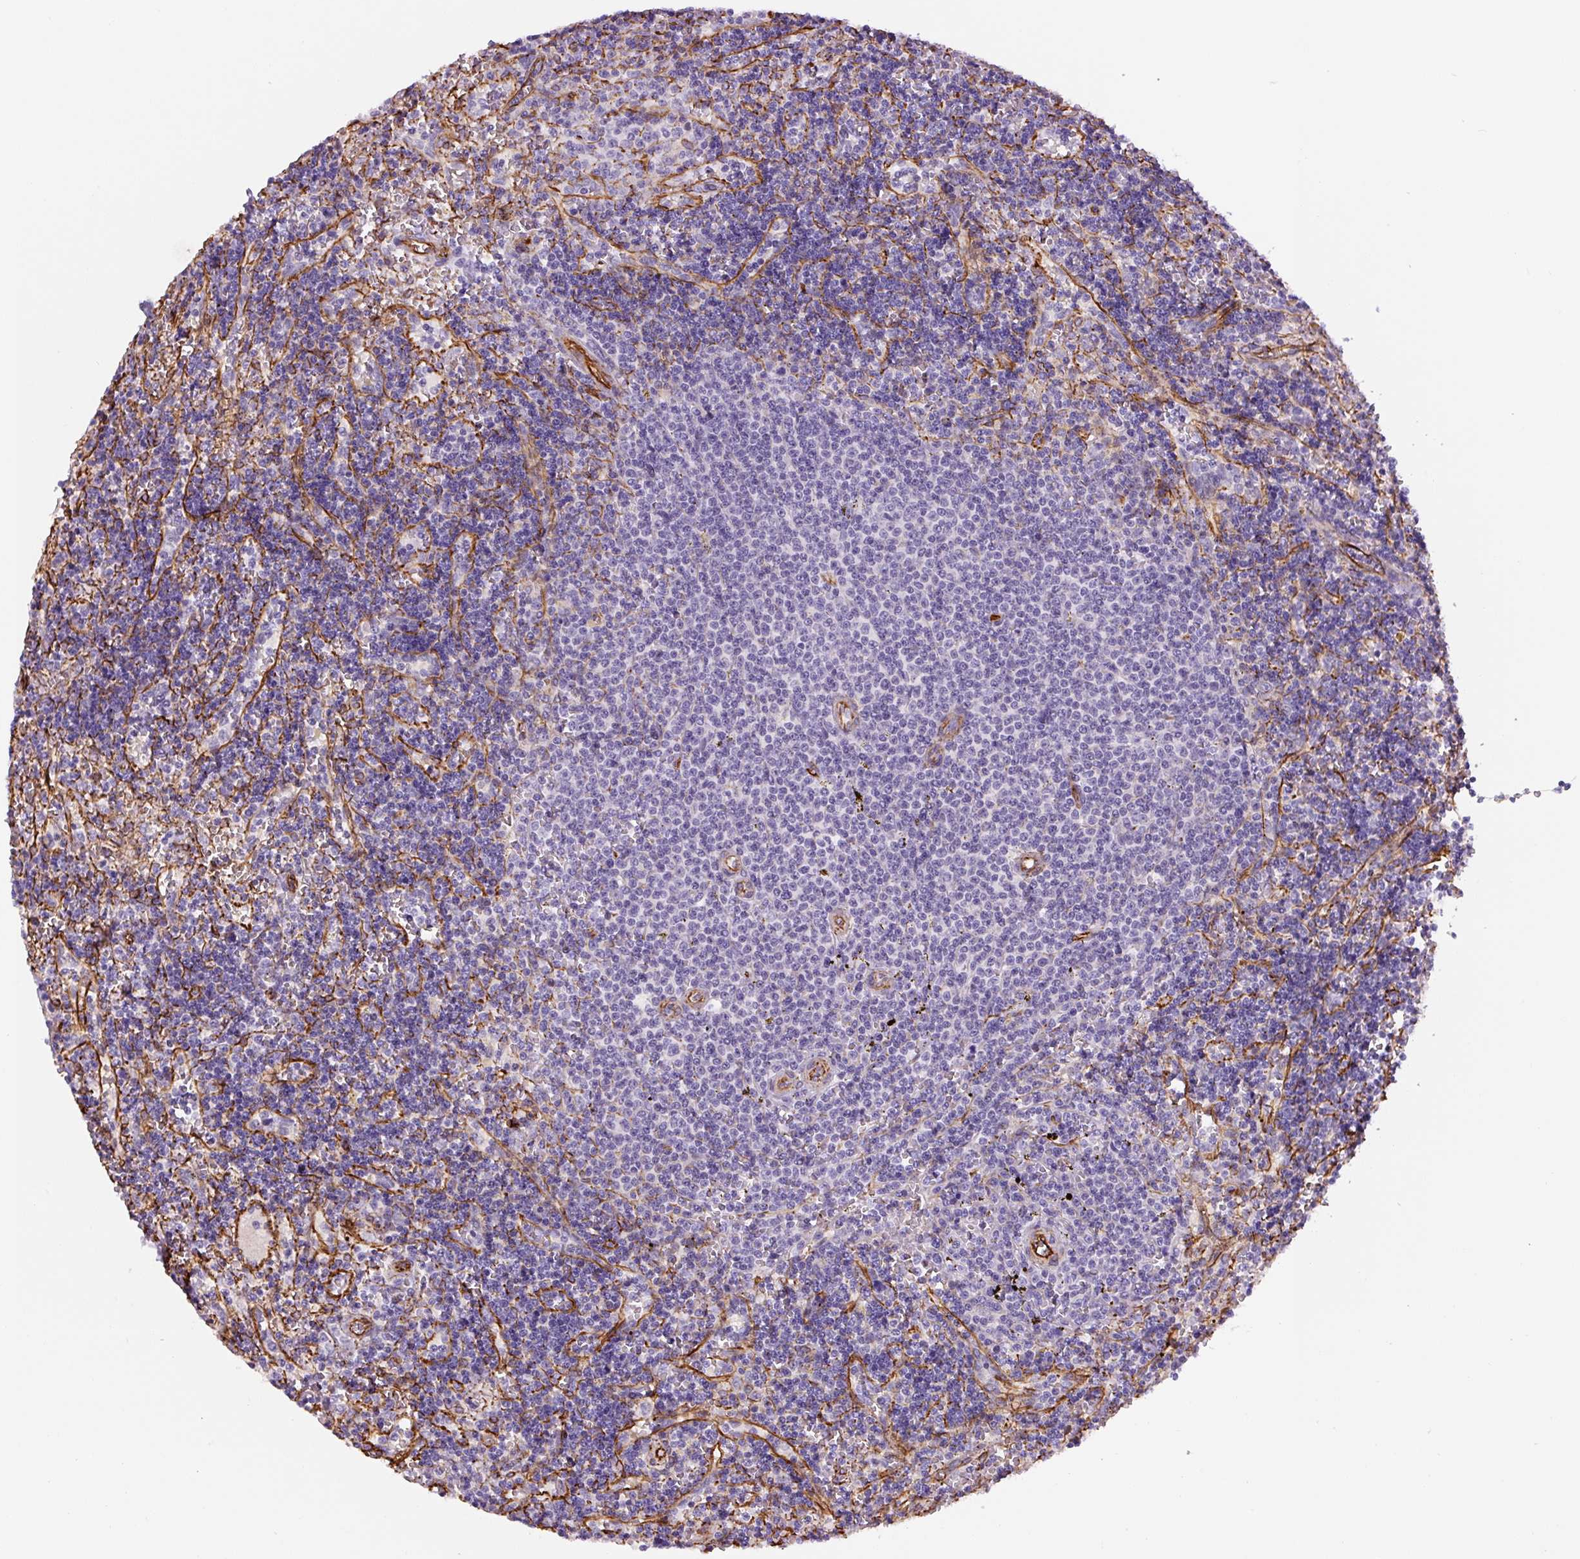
{"staining": {"intensity": "negative", "quantity": "none", "location": "none"}, "tissue": "lymphoma", "cell_type": "Tumor cells", "image_type": "cancer", "snomed": [{"axis": "morphology", "description": "Malignant lymphoma, non-Hodgkin's type, Low grade"}, {"axis": "topography", "description": "Spleen"}], "caption": "A high-resolution photomicrograph shows immunohistochemistry (IHC) staining of low-grade malignant lymphoma, non-Hodgkin's type, which displays no significant staining in tumor cells.", "gene": "NES", "patient": {"sex": "male", "age": 60}}